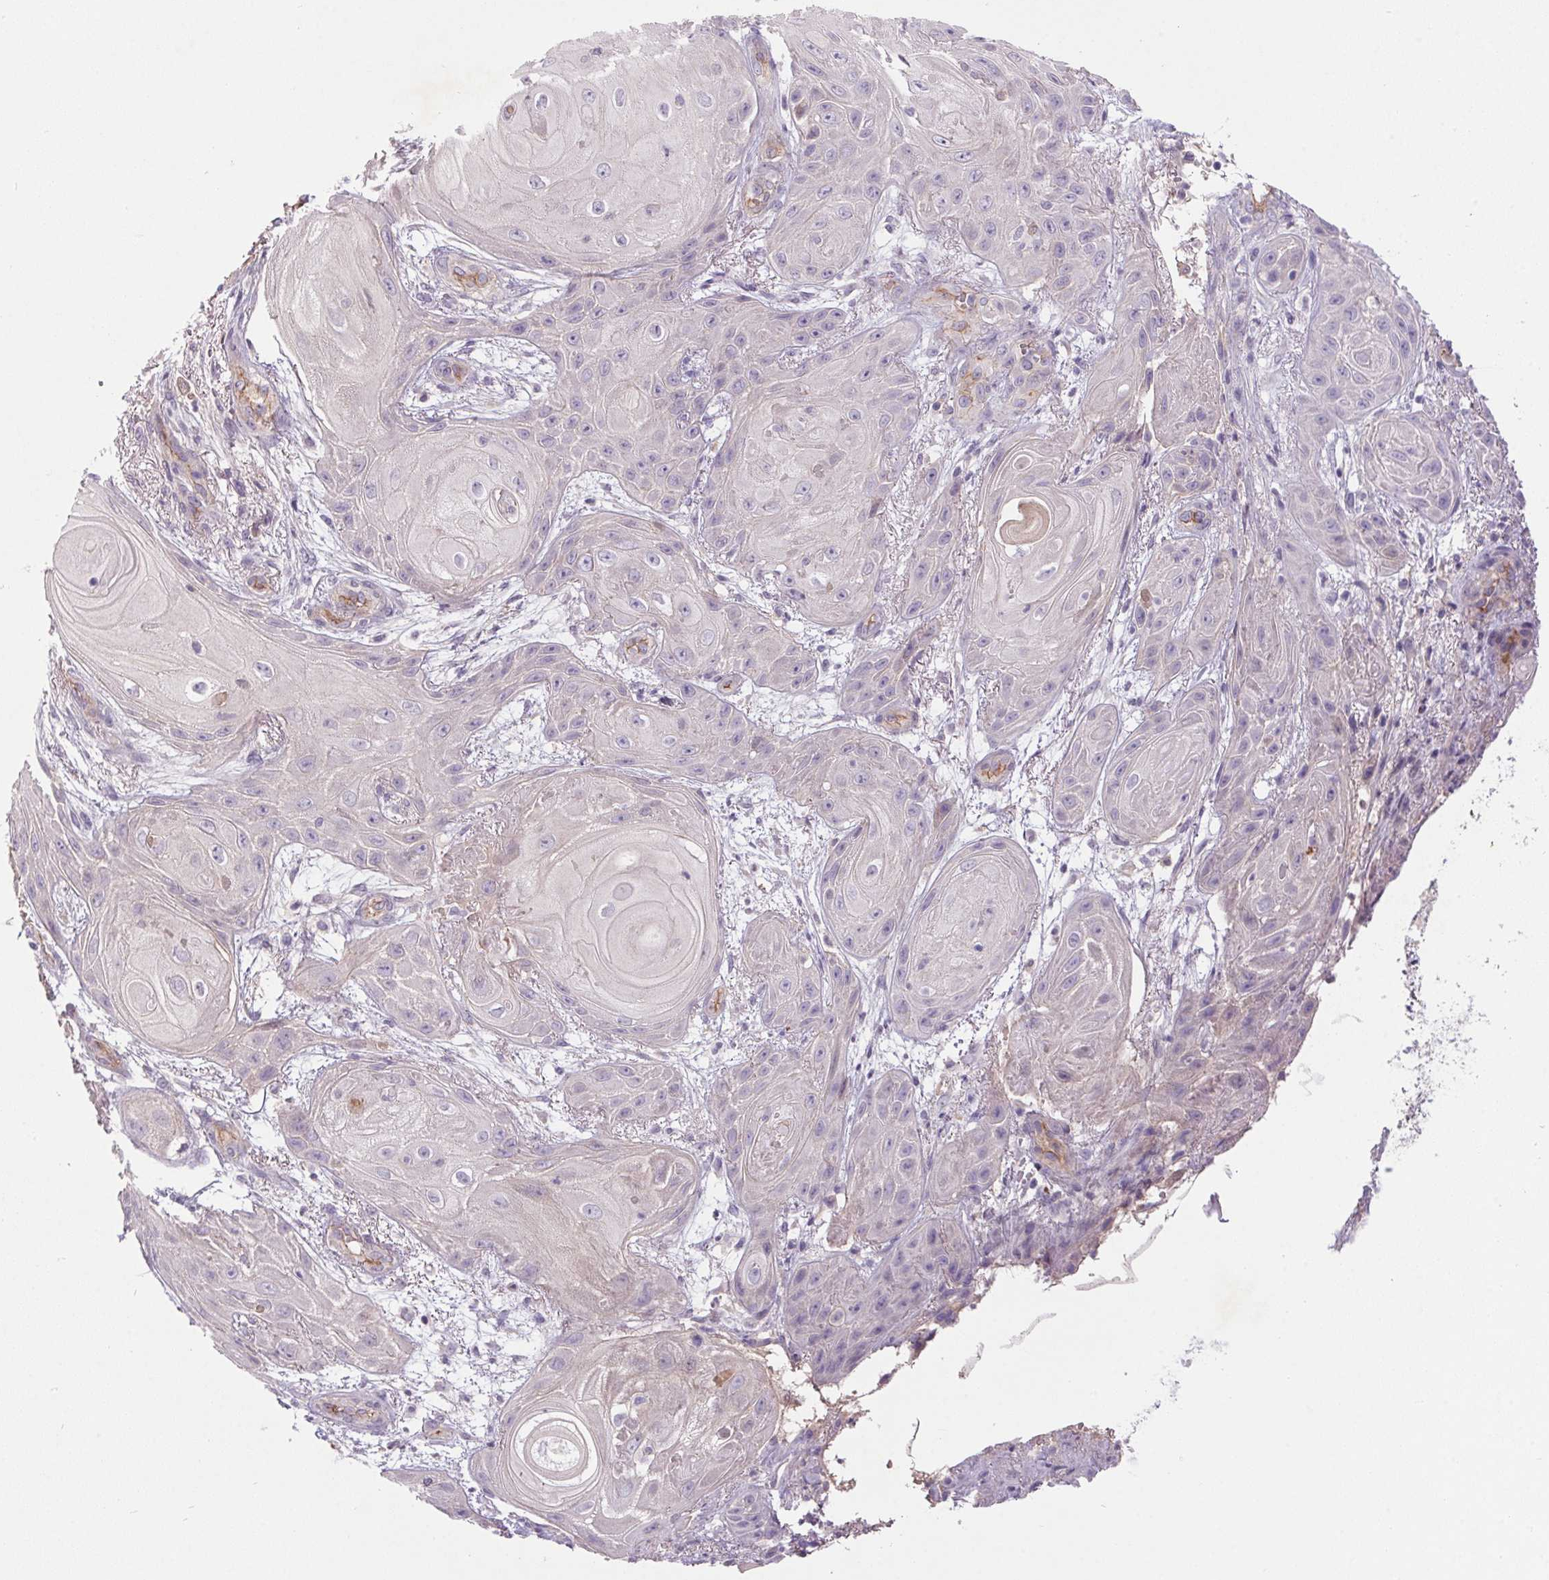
{"staining": {"intensity": "negative", "quantity": "none", "location": "none"}, "tissue": "skin cancer", "cell_type": "Tumor cells", "image_type": "cancer", "snomed": [{"axis": "morphology", "description": "Squamous cell carcinoma, NOS"}, {"axis": "topography", "description": "Skin"}], "caption": "The micrograph displays no staining of tumor cells in squamous cell carcinoma (skin).", "gene": "APOC4", "patient": {"sex": "male", "age": 62}}